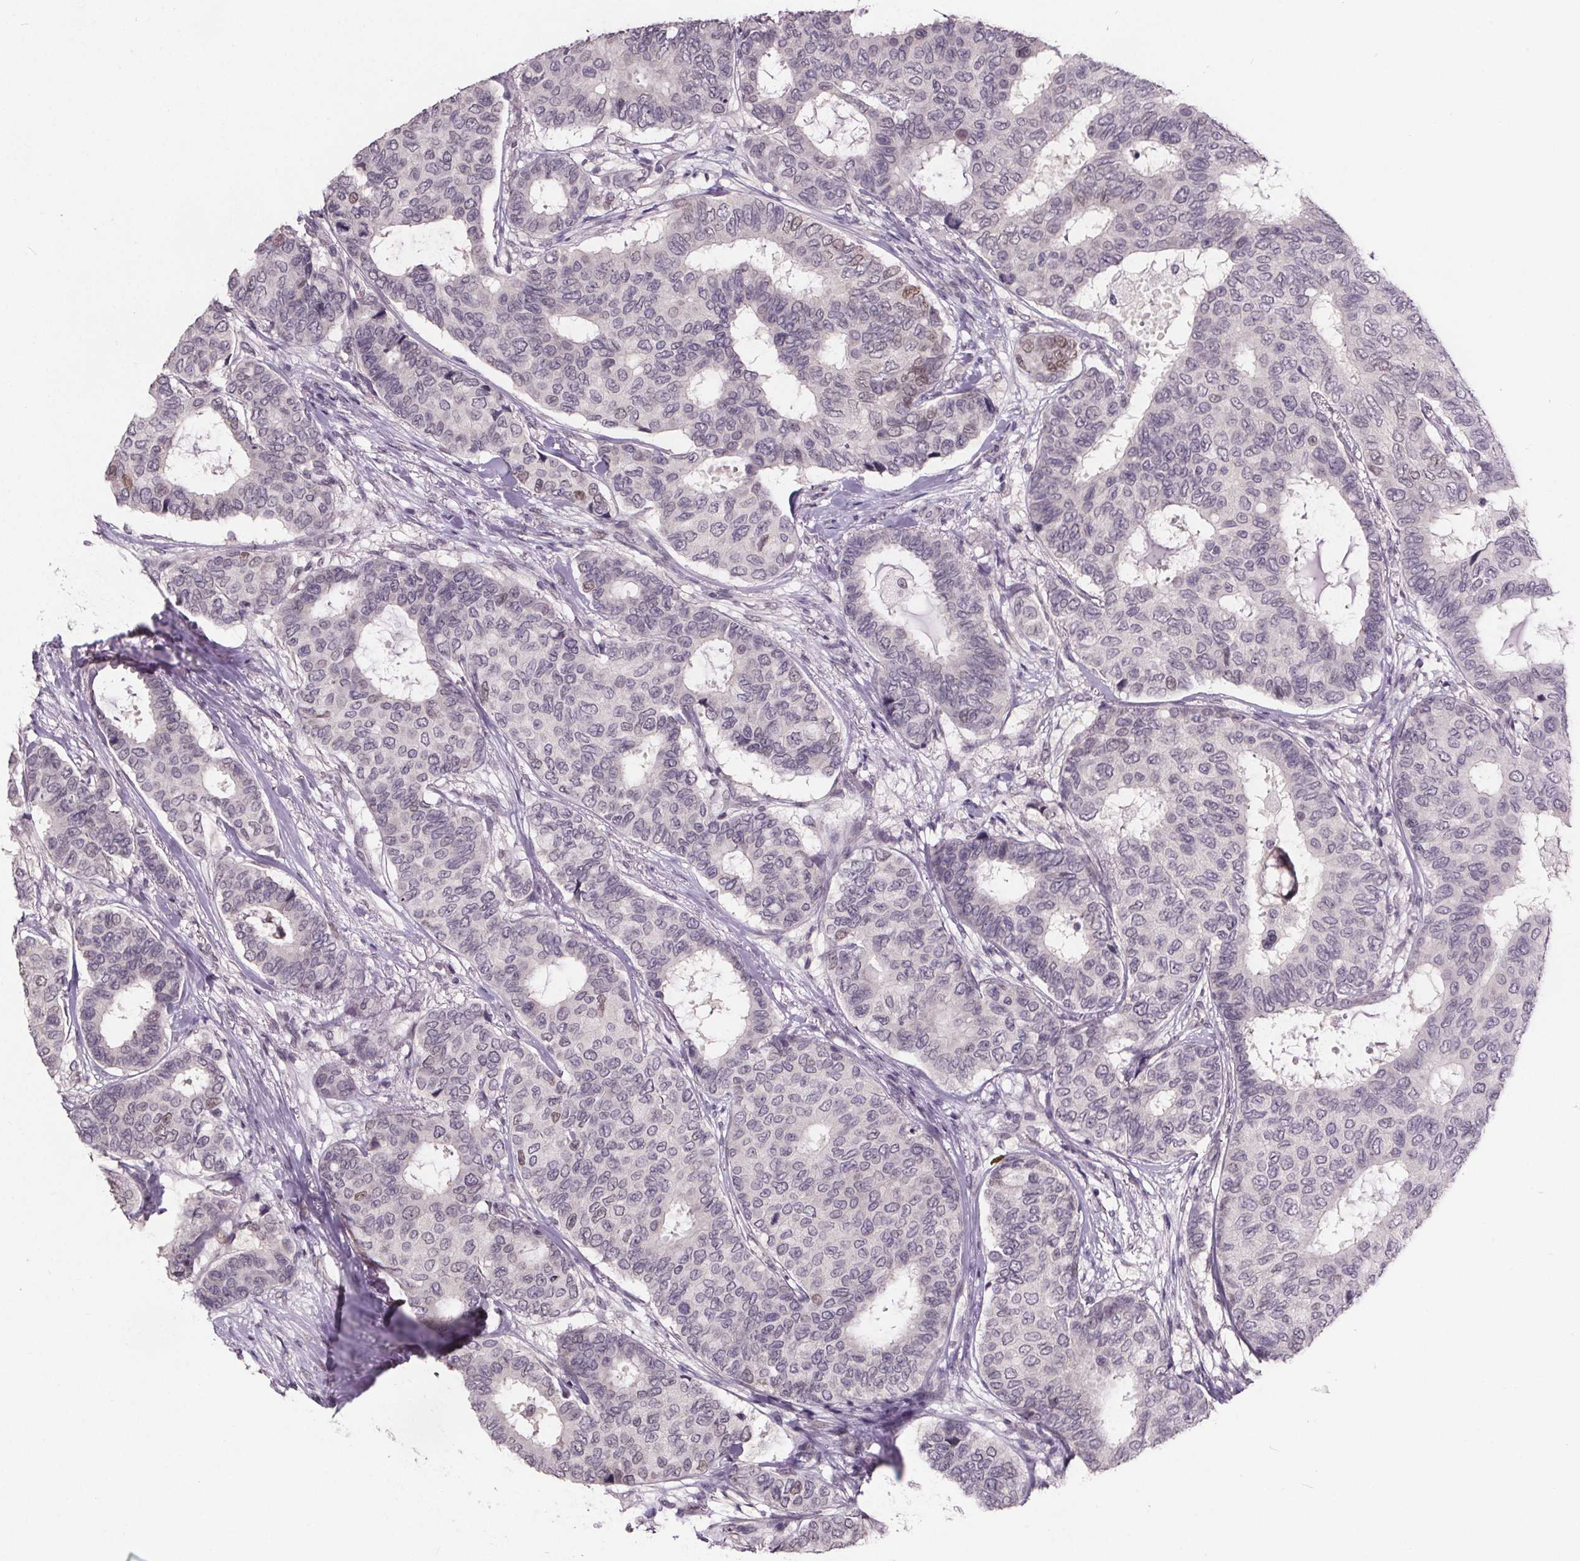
{"staining": {"intensity": "moderate", "quantity": "<25%", "location": "nuclear"}, "tissue": "breast cancer", "cell_type": "Tumor cells", "image_type": "cancer", "snomed": [{"axis": "morphology", "description": "Duct carcinoma"}, {"axis": "topography", "description": "Breast"}], "caption": "Breast cancer tissue demonstrates moderate nuclear positivity in approximately <25% of tumor cells, visualized by immunohistochemistry.", "gene": "NKX6-1", "patient": {"sex": "female", "age": 75}}